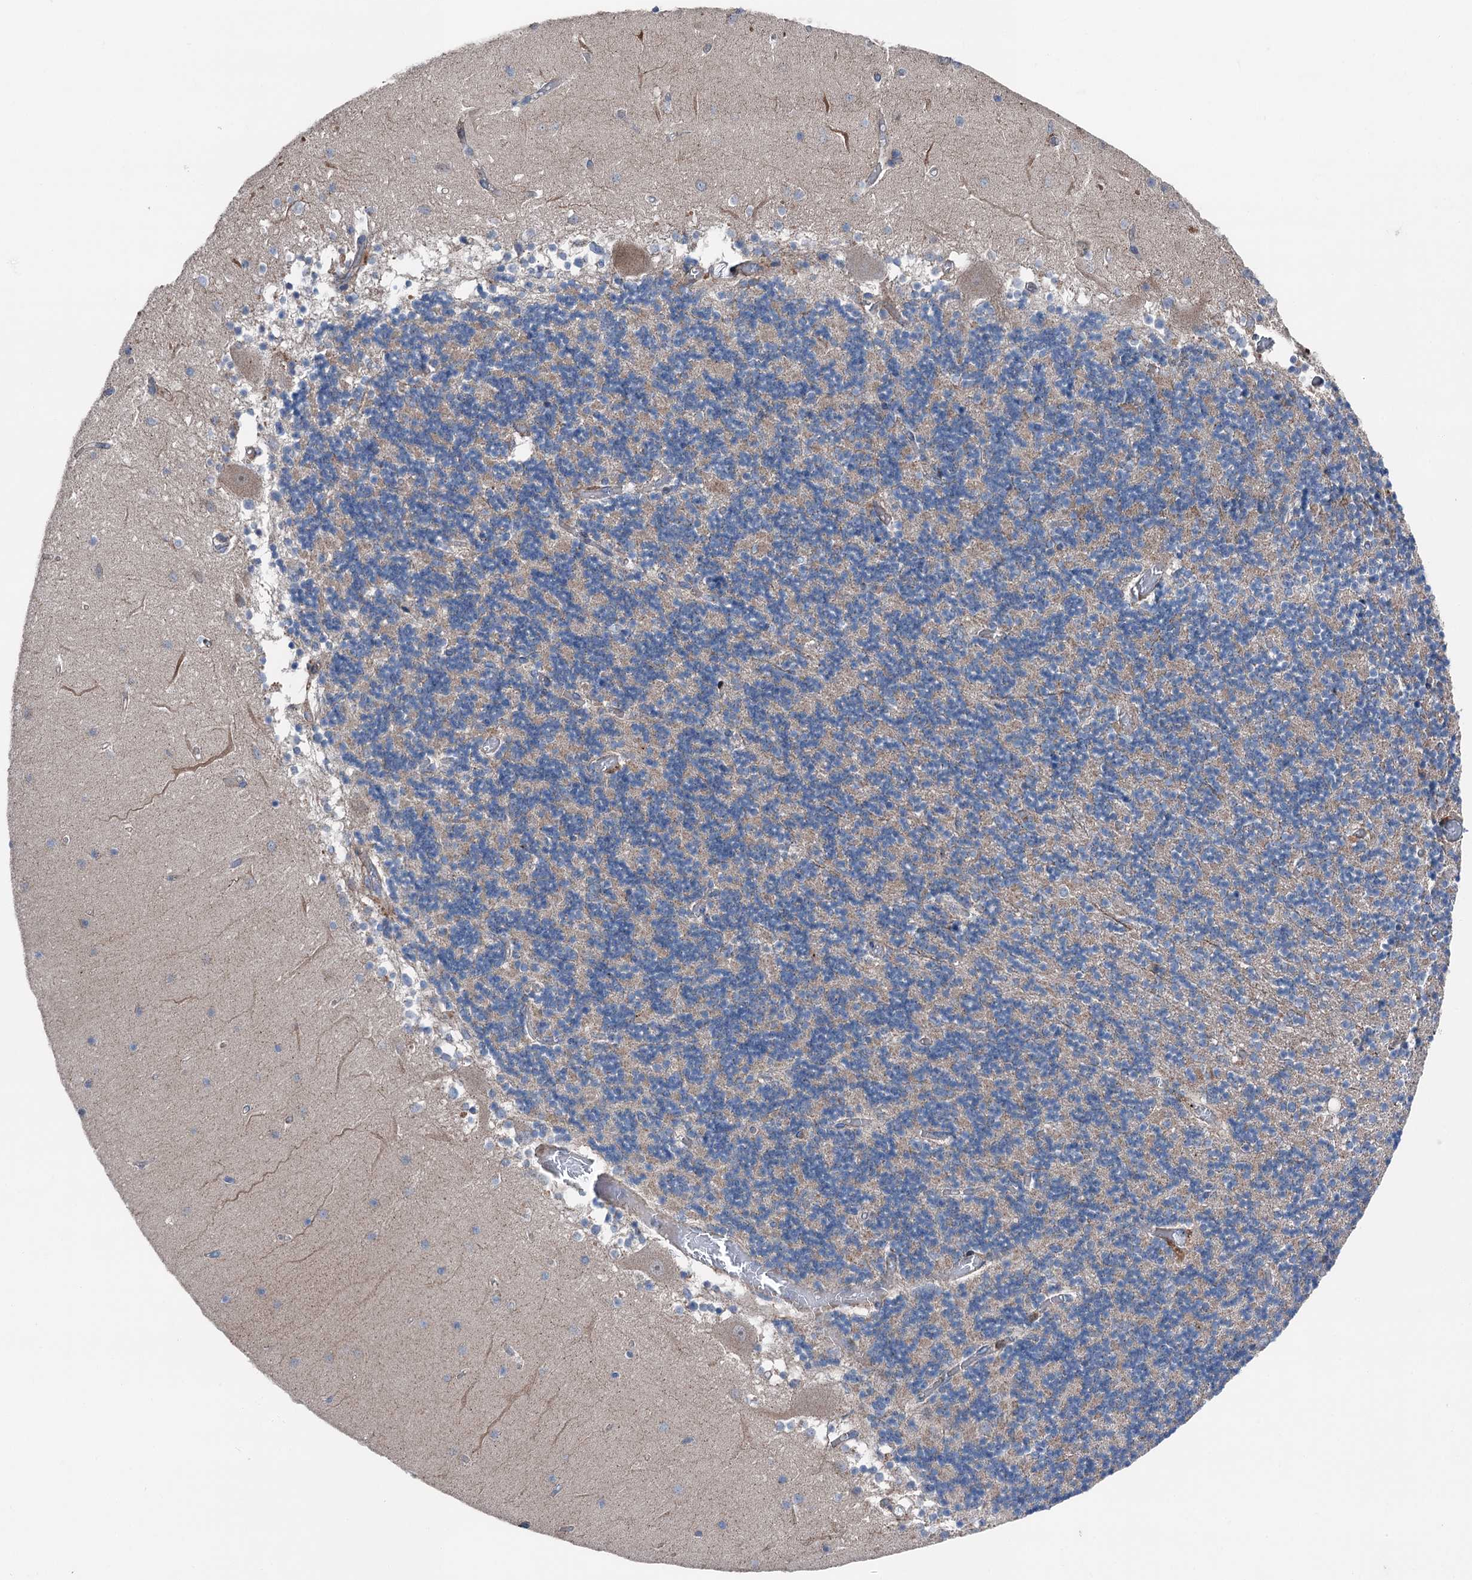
{"staining": {"intensity": "negative", "quantity": "none", "location": "none"}, "tissue": "cerebellum", "cell_type": "Cells in granular layer", "image_type": "normal", "snomed": [{"axis": "morphology", "description": "Normal tissue, NOS"}, {"axis": "topography", "description": "Cerebellum"}], "caption": "This histopathology image is of benign cerebellum stained with immunohistochemistry to label a protein in brown with the nuclei are counter-stained blue. There is no expression in cells in granular layer. The staining is performed using DAB (3,3'-diaminobenzidine) brown chromogen with nuclei counter-stained in using hematoxylin.", "gene": "RUFY1", "patient": {"sex": "female", "age": 28}}